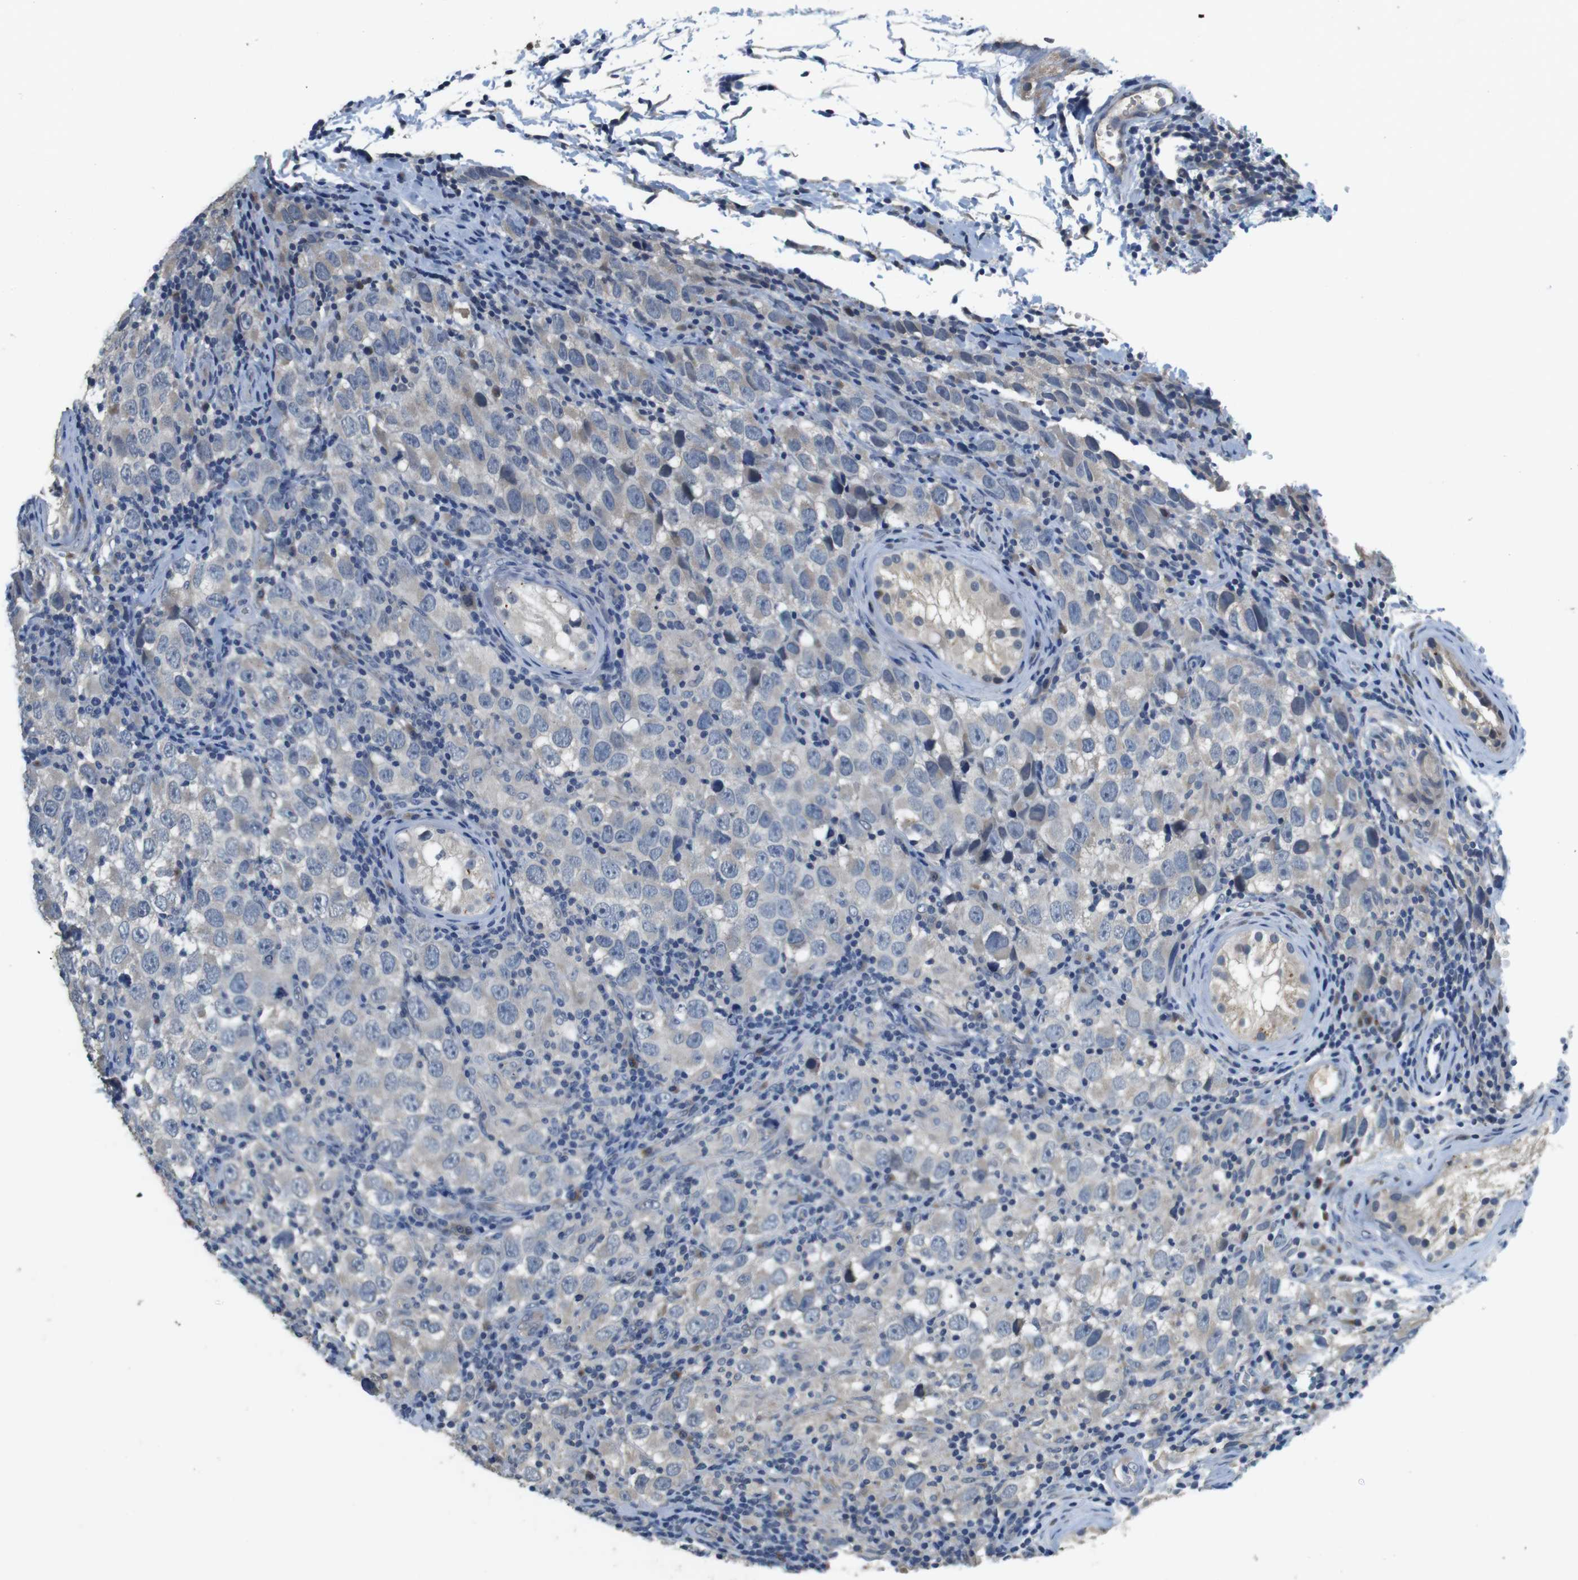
{"staining": {"intensity": "weak", "quantity": "<25%", "location": "cytoplasmic/membranous"}, "tissue": "testis cancer", "cell_type": "Tumor cells", "image_type": "cancer", "snomed": [{"axis": "morphology", "description": "Carcinoma, Embryonal, NOS"}, {"axis": "topography", "description": "Testis"}], "caption": "Tumor cells are negative for brown protein staining in testis embryonal carcinoma.", "gene": "CLDN7", "patient": {"sex": "male", "age": 21}}